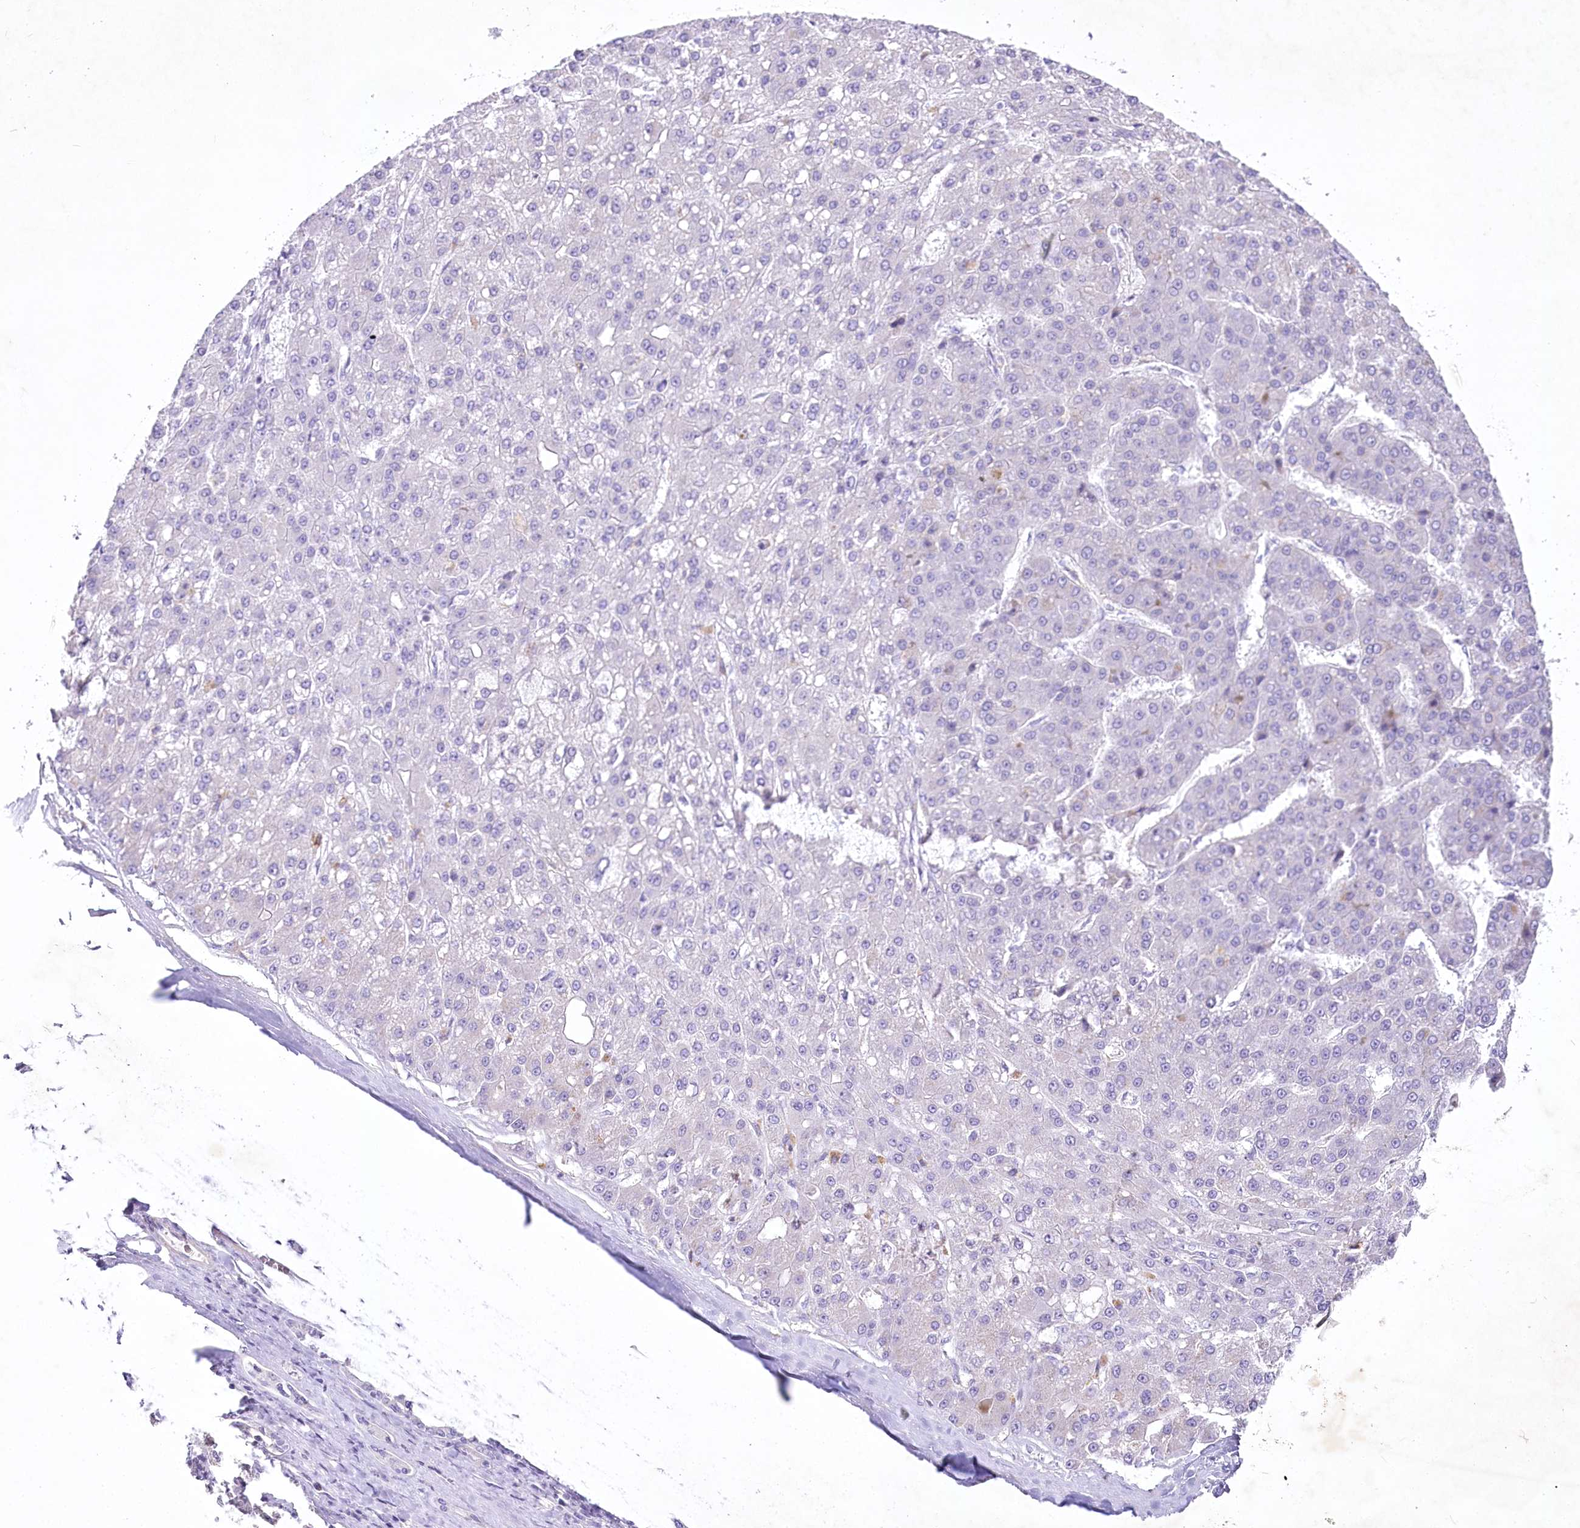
{"staining": {"intensity": "negative", "quantity": "none", "location": "none"}, "tissue": "liver cancer", "cell_type": "Tumor cells", "image_type": "cancer", "snomed": [{"axis": "morphology", "description": "Carcinoma, Hepatocellular, NOS"}, {"axis": "topography", "description": "Liver"}], "caption": "Hepatocellular carcinoma (liver) was stained to show a protein in brown. There is no significant positivity in tumor cells. (DAB (3,3'-diaminobenzidine) immunohistochemistry with hematoxylin counter stain).", "gene": "MYOZ1", "patient": {"sex": "male", "age": 67}}